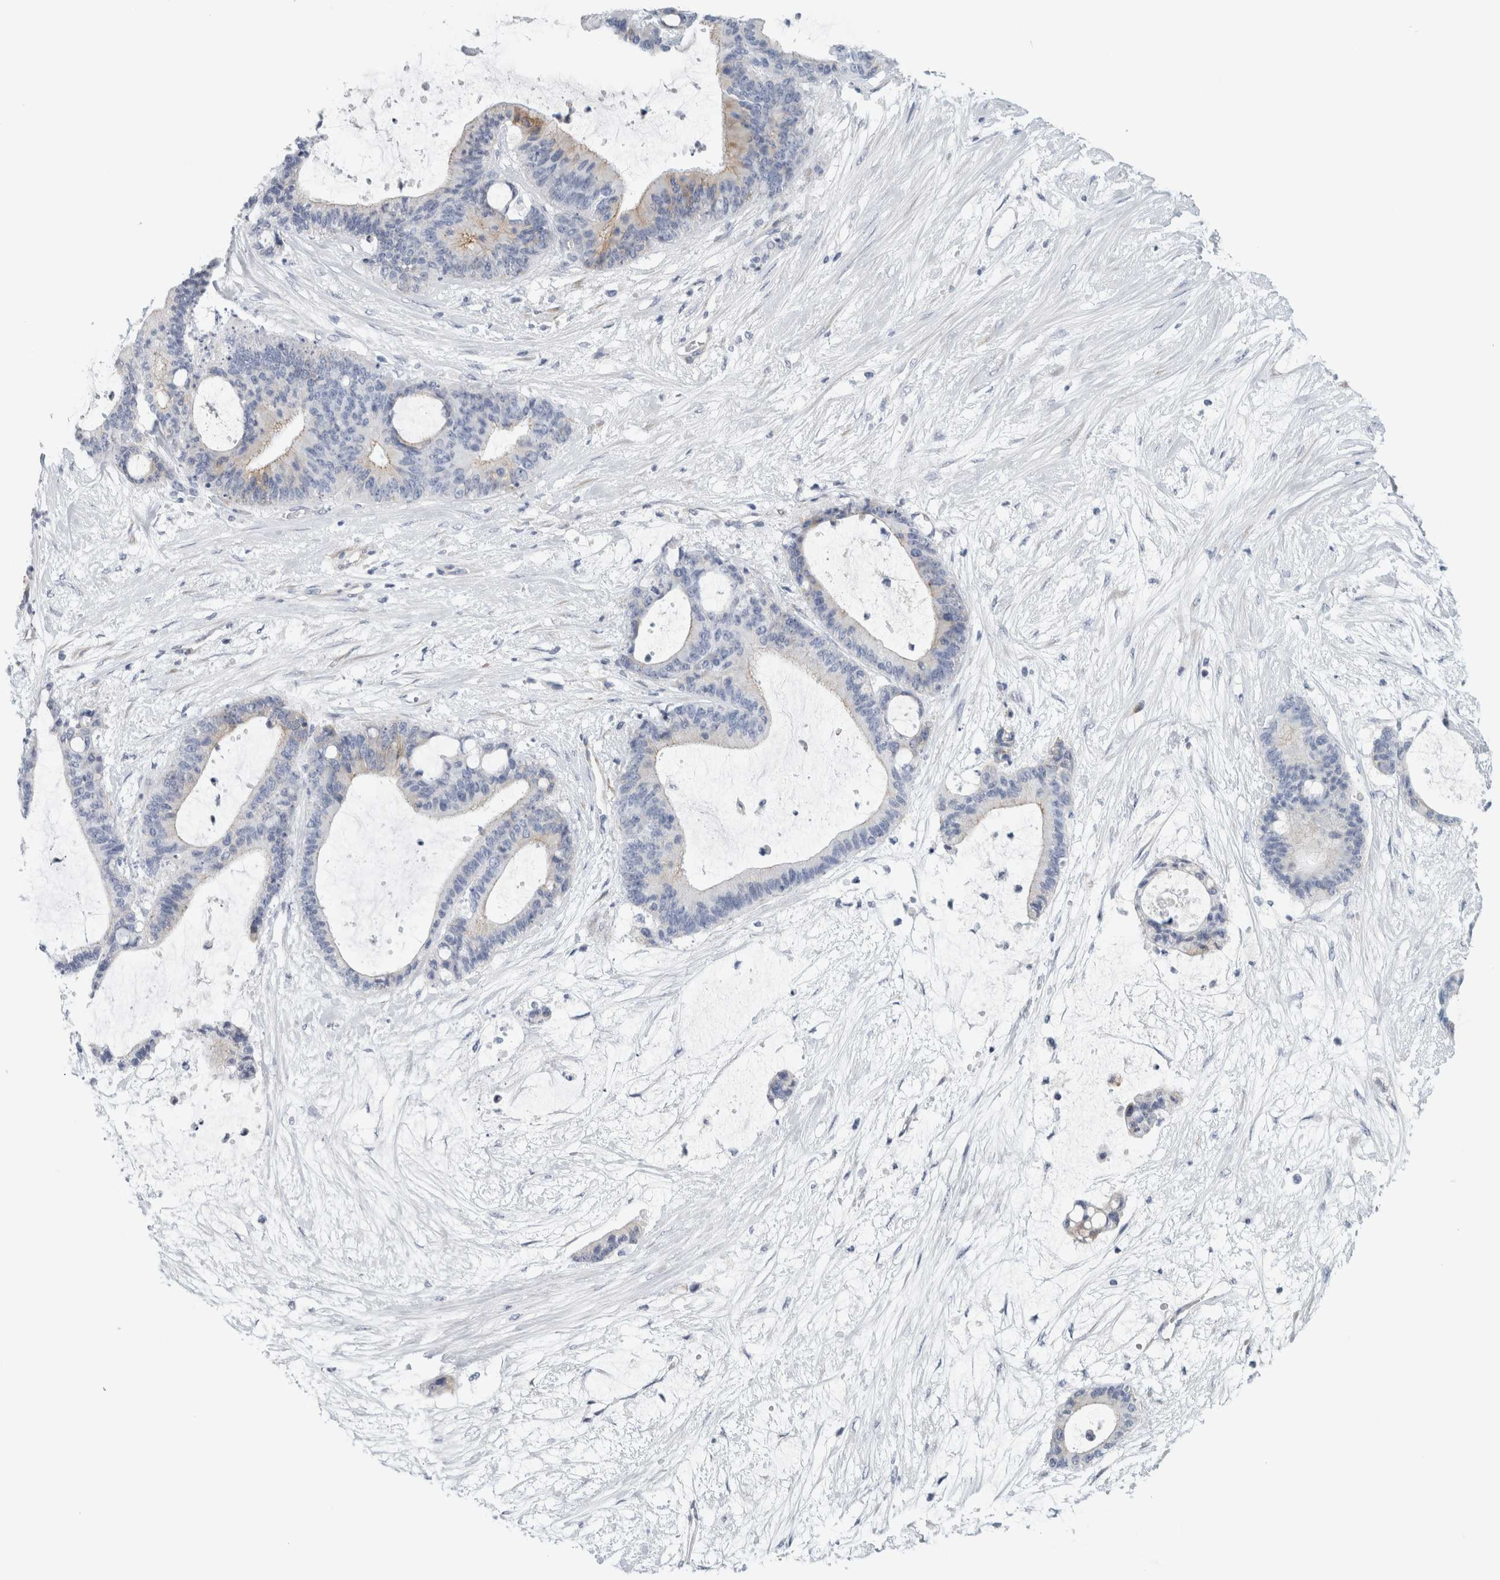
{"staining": {"intensity": "weak", "quantity": "<25%", "location": "cytoplasmic/membranous"}, "tissue": "liver cancer", "cell_type": "Tumor cells", "image_type": "cancer", "snomed": [{"axis": "morphology", "description": "Cholangiocarcinoma"}, {"axis": "topography", "description": "Liver"}], "caption": "Micrograph shows no significant protein staining in tumor cells of liver cancer.", "gene": "B3GNT3", "patient": {"sex": "female", "age": 73}}